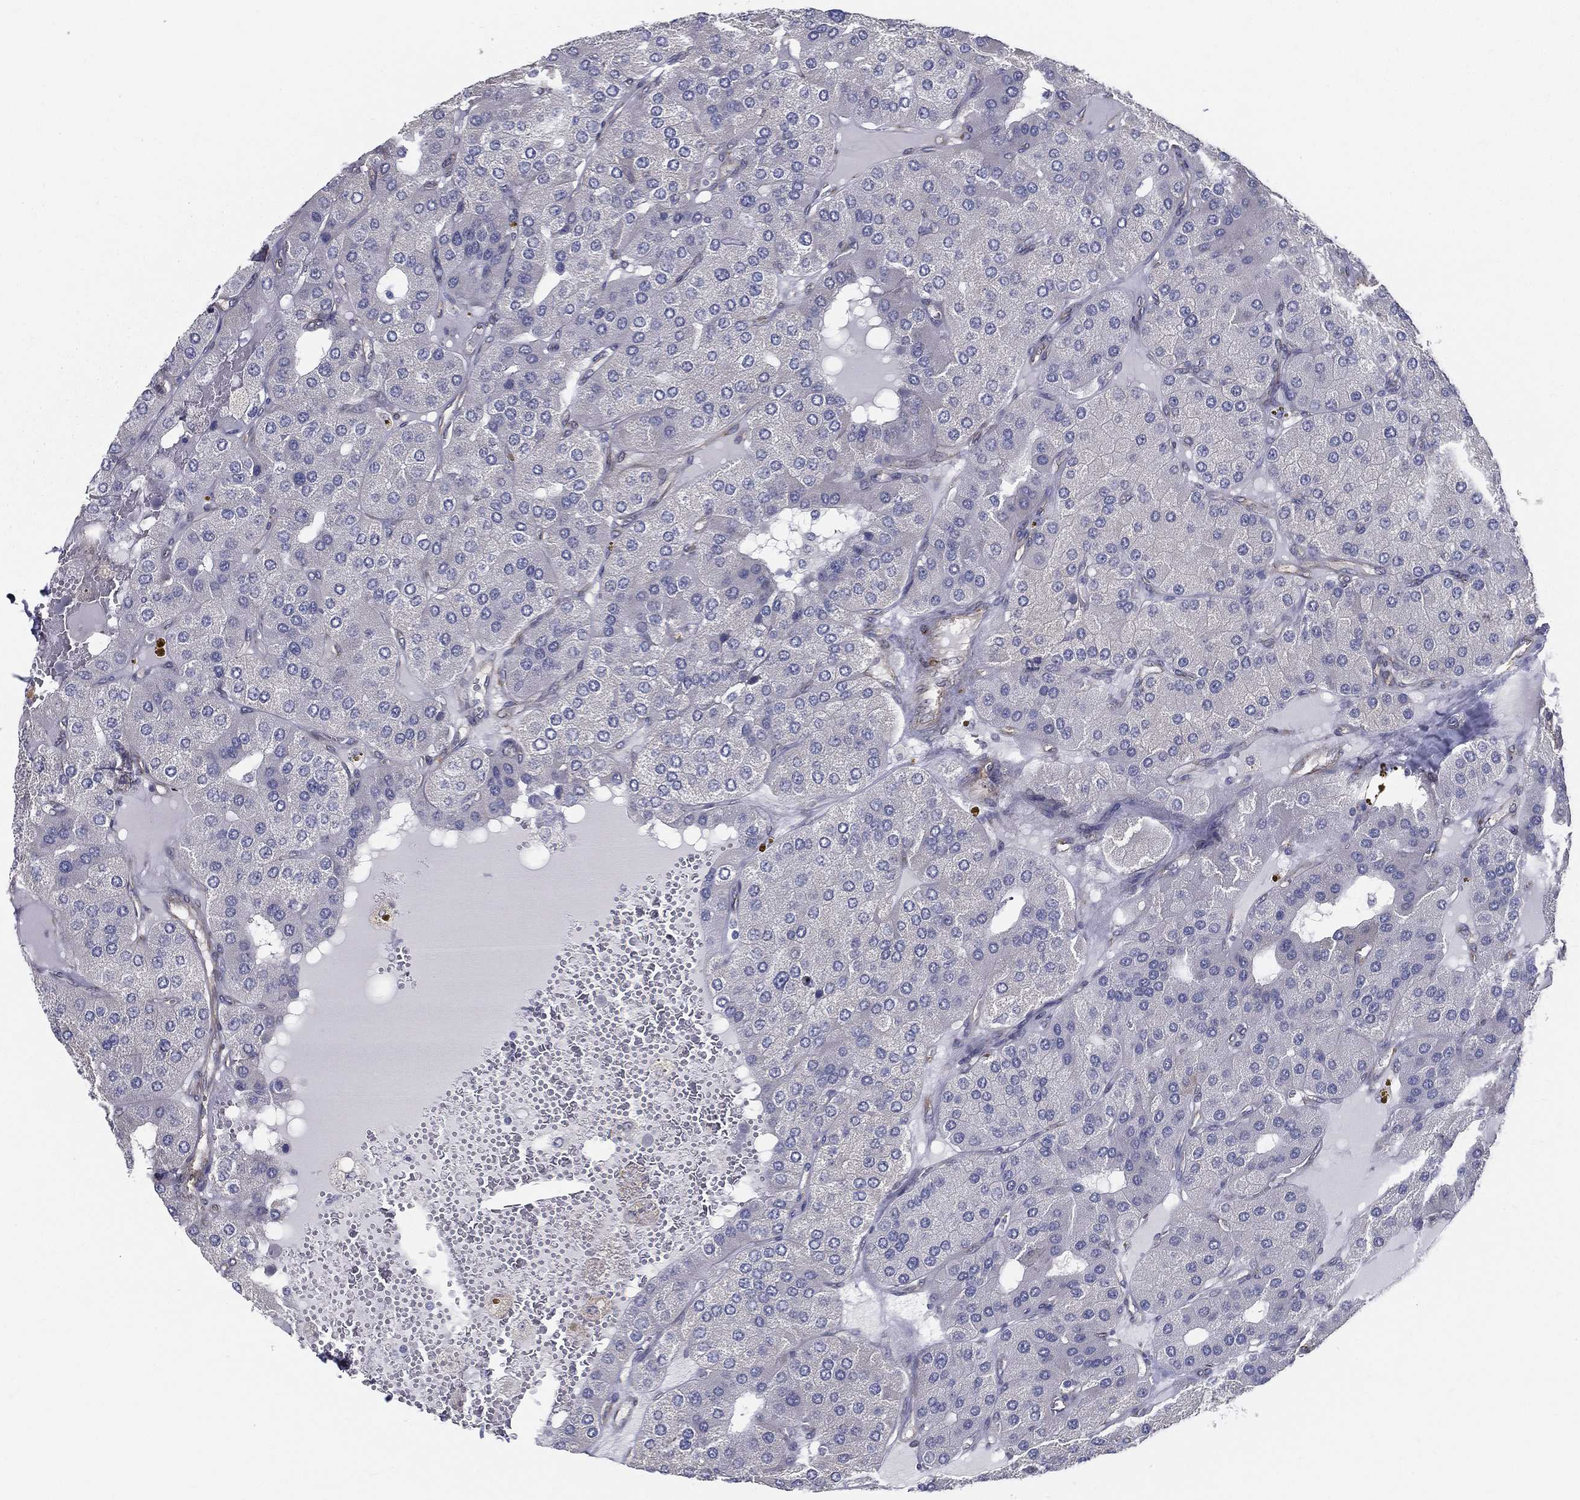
{"staining": {"intensity": "negative", "quantity": "none", "location": "none"}, "tissue": "parathyroid gland", "cell_type": "Glandular cells", "image_type": "normal", "snomed": [{"axis": "morphology", "description": "Normal tissue, NOS"}, {"axis": "morphology", "description": "Adenoma, NOS"}, {"axis": "topography", "description": "Parathyroid gland"}], "caption": "Immunohistochemistry (IHC) of normal human parathyroid gland shows no staining in glandular cells.", "gene": "LRRC56", "patient": {"sex": "female", "age": 86}}